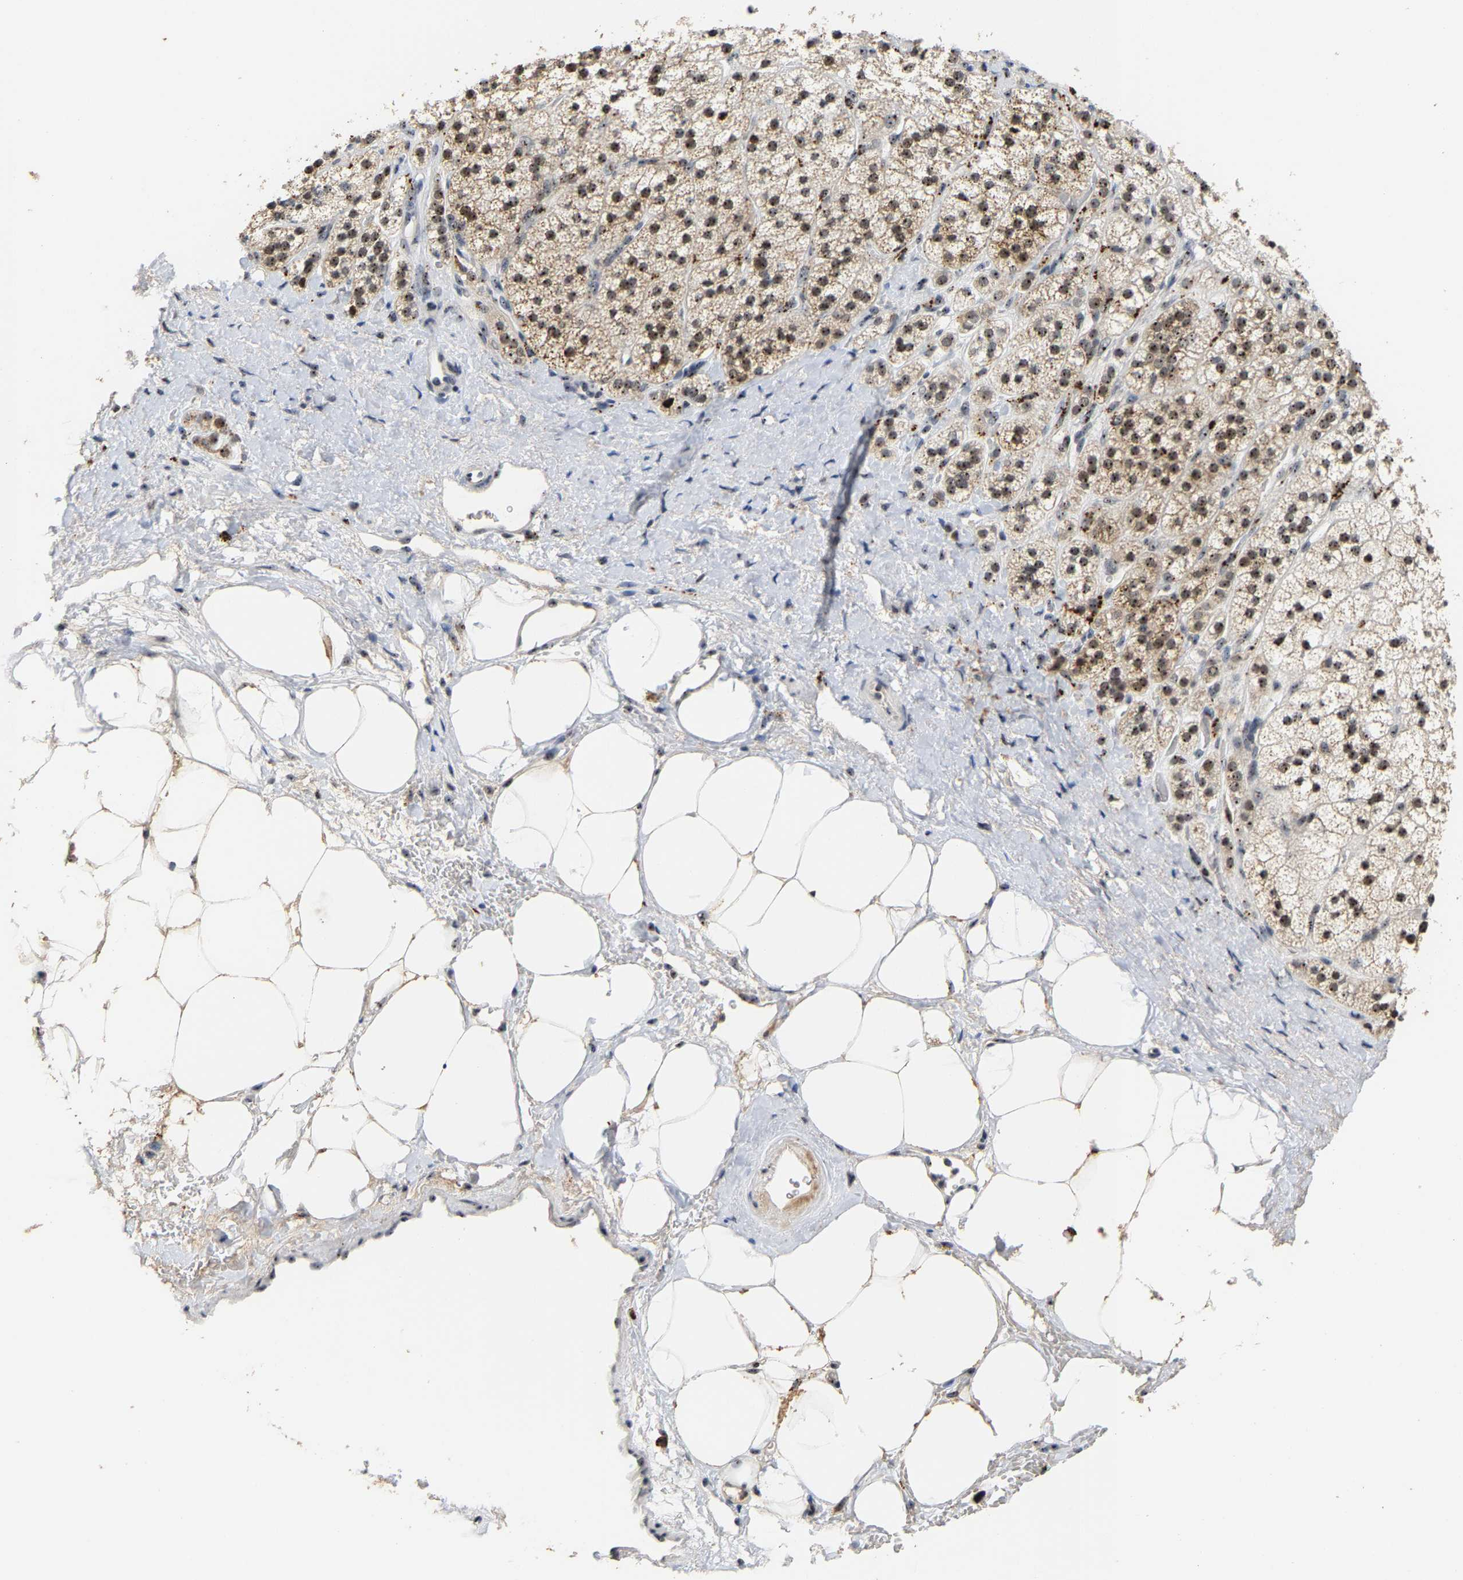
{"staining": {"intensity": "strong", "quantity": ">75%", "location": "cytoplasmic/membranous,nuclear"}, "tissue": "adrenal gland", "cell_type": "Glandular cells", "image_type": "normal", "snomed": [{"axis": "morphology", "description": "Normal tissue, NOS"}, {"axis": "topography", "description": "Adrenal gland"}], "caption": "Adrenal gland stained with IHC demonstrates strong cytoplasmic/membranous,nuclear positivity in about >75% of glandular cells. Using DAB (3,3'-diaminobenzidine) (brown) and hematoxylin (blue) stains, captured at high magnification using brightfield microscopy.", "gene": "NOP58", "patient": {"sex": "male", "age": 56}}